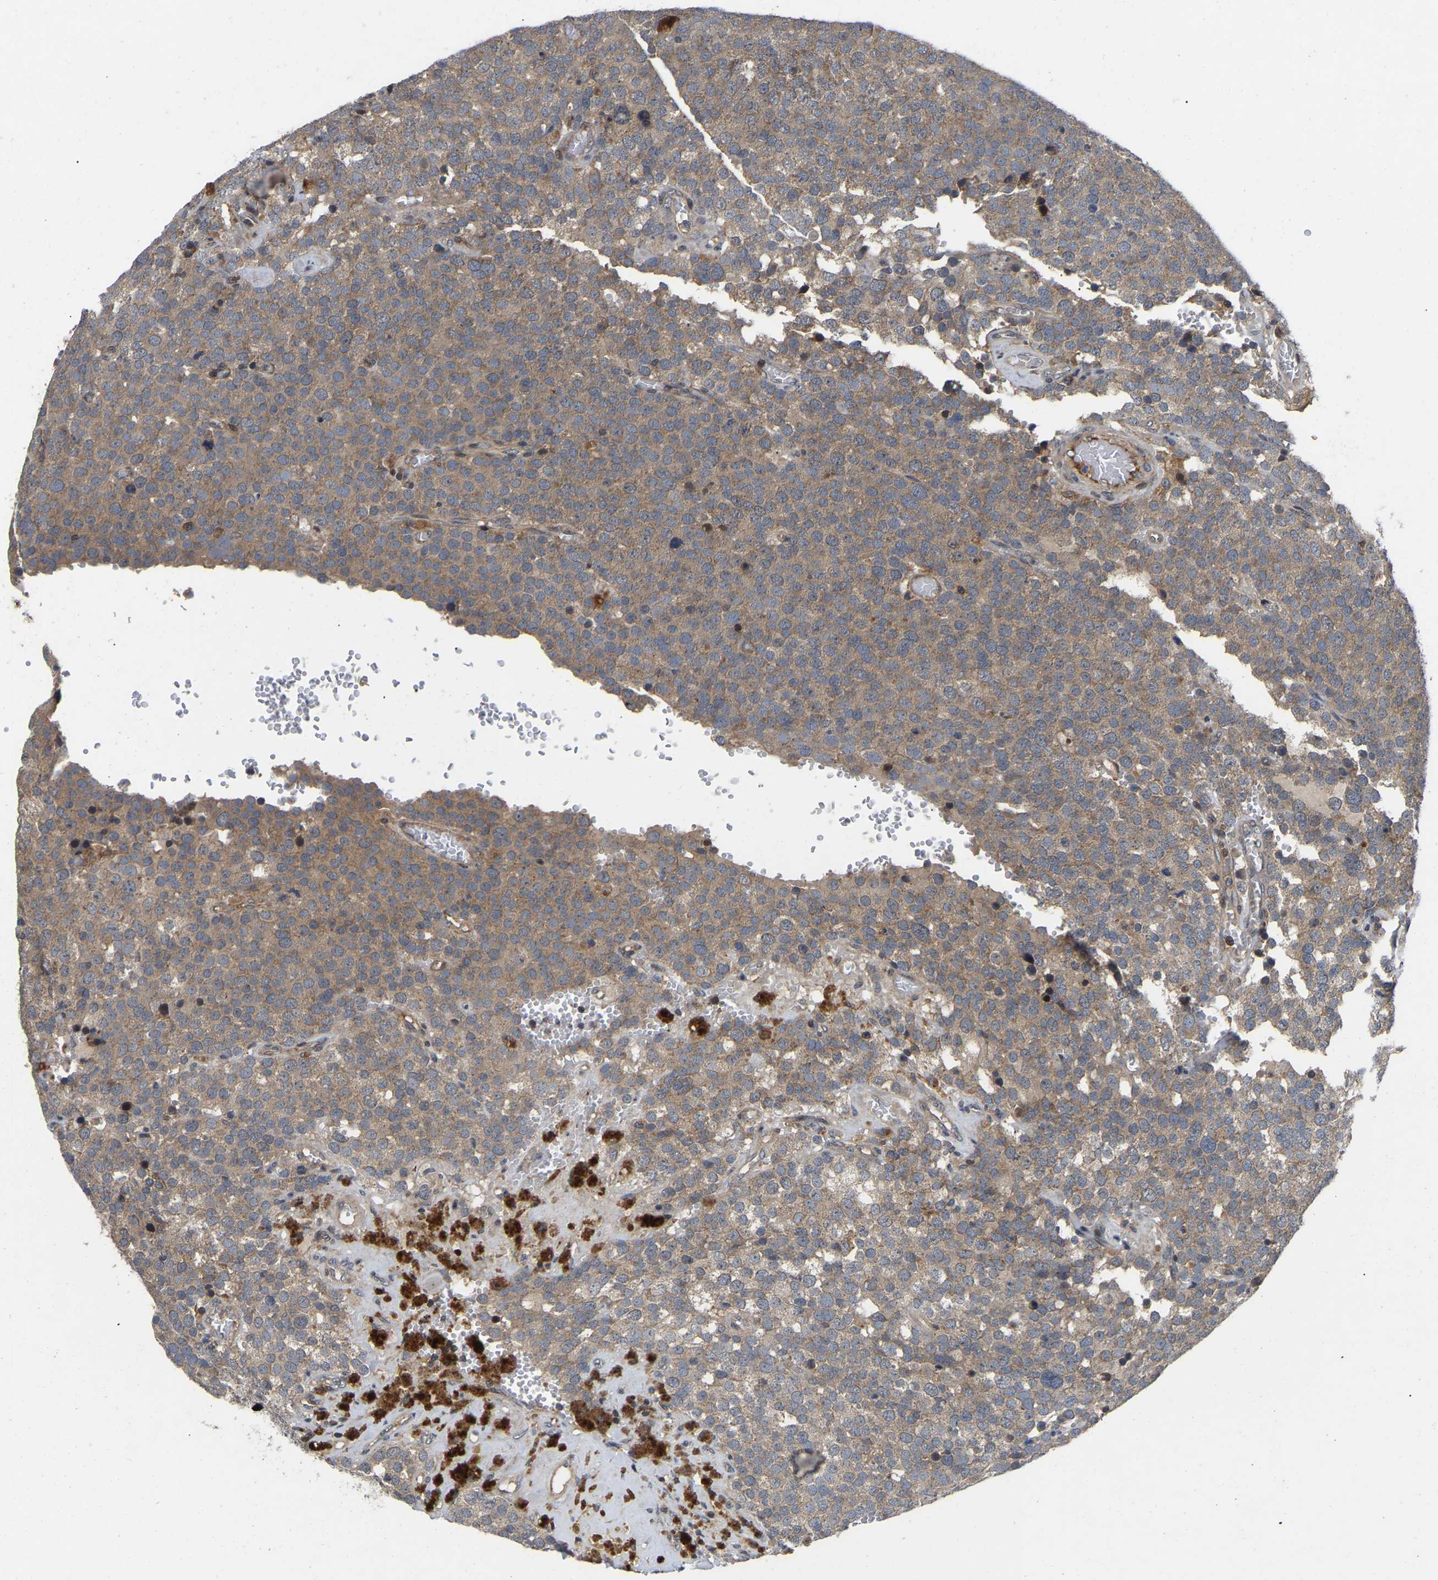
{"staining": {"intensity": "weak", "quantity": ">75%", "location": "cytoplasmic/membranous"}, "tissue": "testis cancer", "cell_type": "Tumor cells", "image_type": "cancer", "snomed": [{"axis": "morphology", "description": "Normal tissue, NOS"}, {"axis": "morphology", "description": "Seminoma, NOS"}, {"axis": "topography", "description": "Testis"}], "caption": "Immunohistochemistry histopathology image of neoplastic tissue: testis seminoma stained using IHC exhibits low levels of weak protein expression localized specifically in the cytoplasmic/membranous of tumor cells, appearing as a cytoplasmic/membranous brown color.", "gene": "PRDM14", "patient": {"sex": "male", "age": 71}}